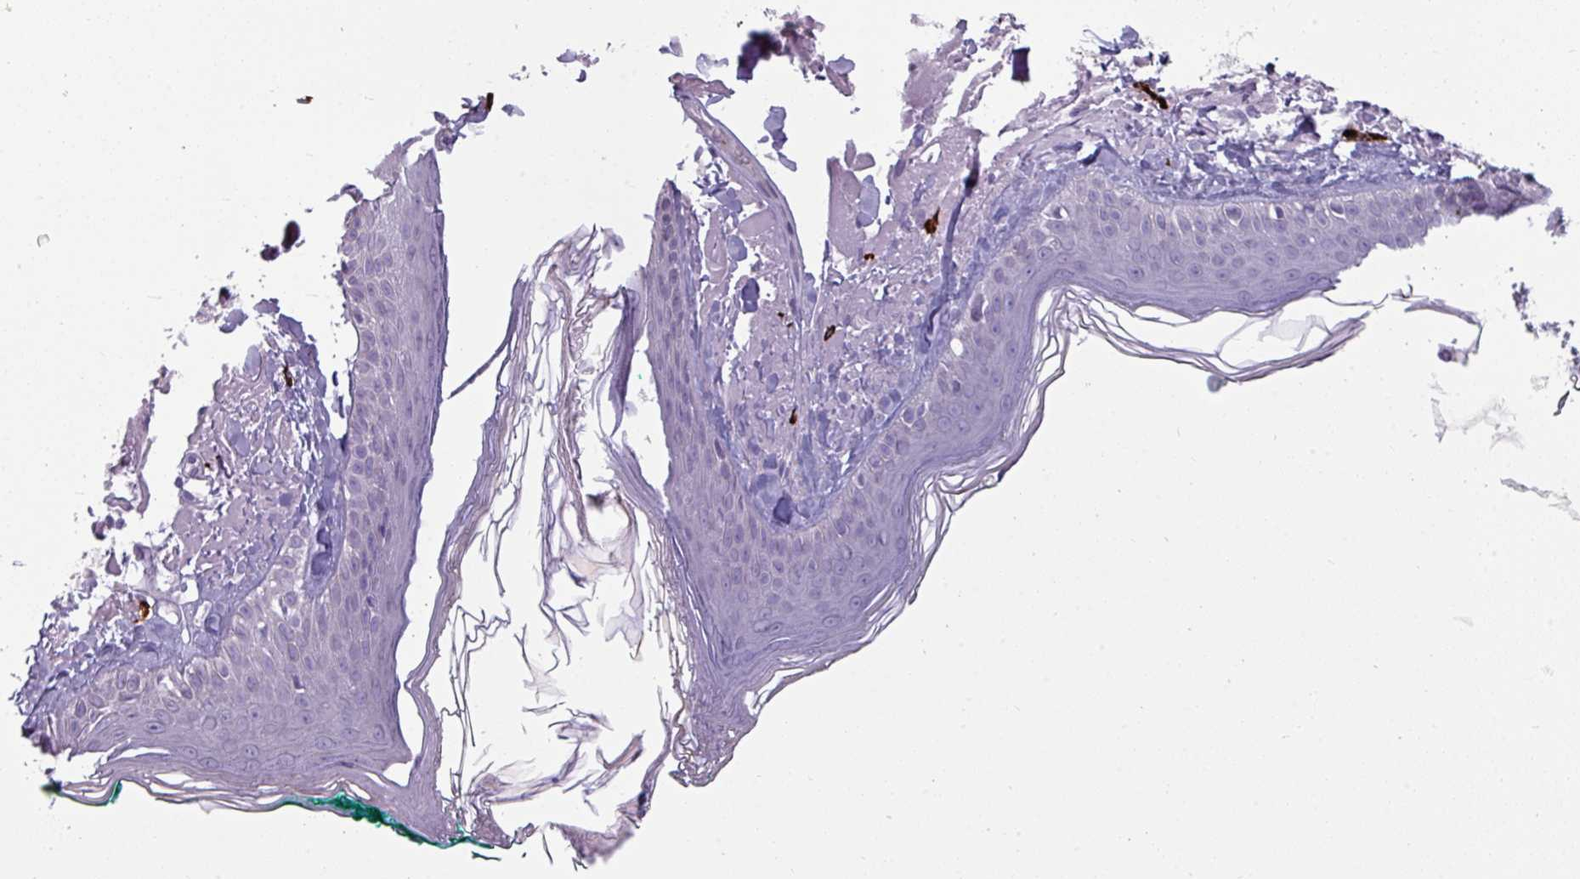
{"staining": {"intensity": "negative", "quantity": "none", "location": "none"}, "tissue": "skin", "cell_type": "Fibroblasts", "image_type": "normal", "snomed": [{"axis": "morphology", "description": "Normal tissue, NOS"}, {"axis": "morphology", "description": "Malignant melanoma, NOS"}, {"axis": "topography", "description": "Skin"}], "caption": "A micrograph of skin stained for a protein reveals no brown staining in fibroblasts.", "gene": "TRIM39", "patient": {"sex": "male", "age": 80}}